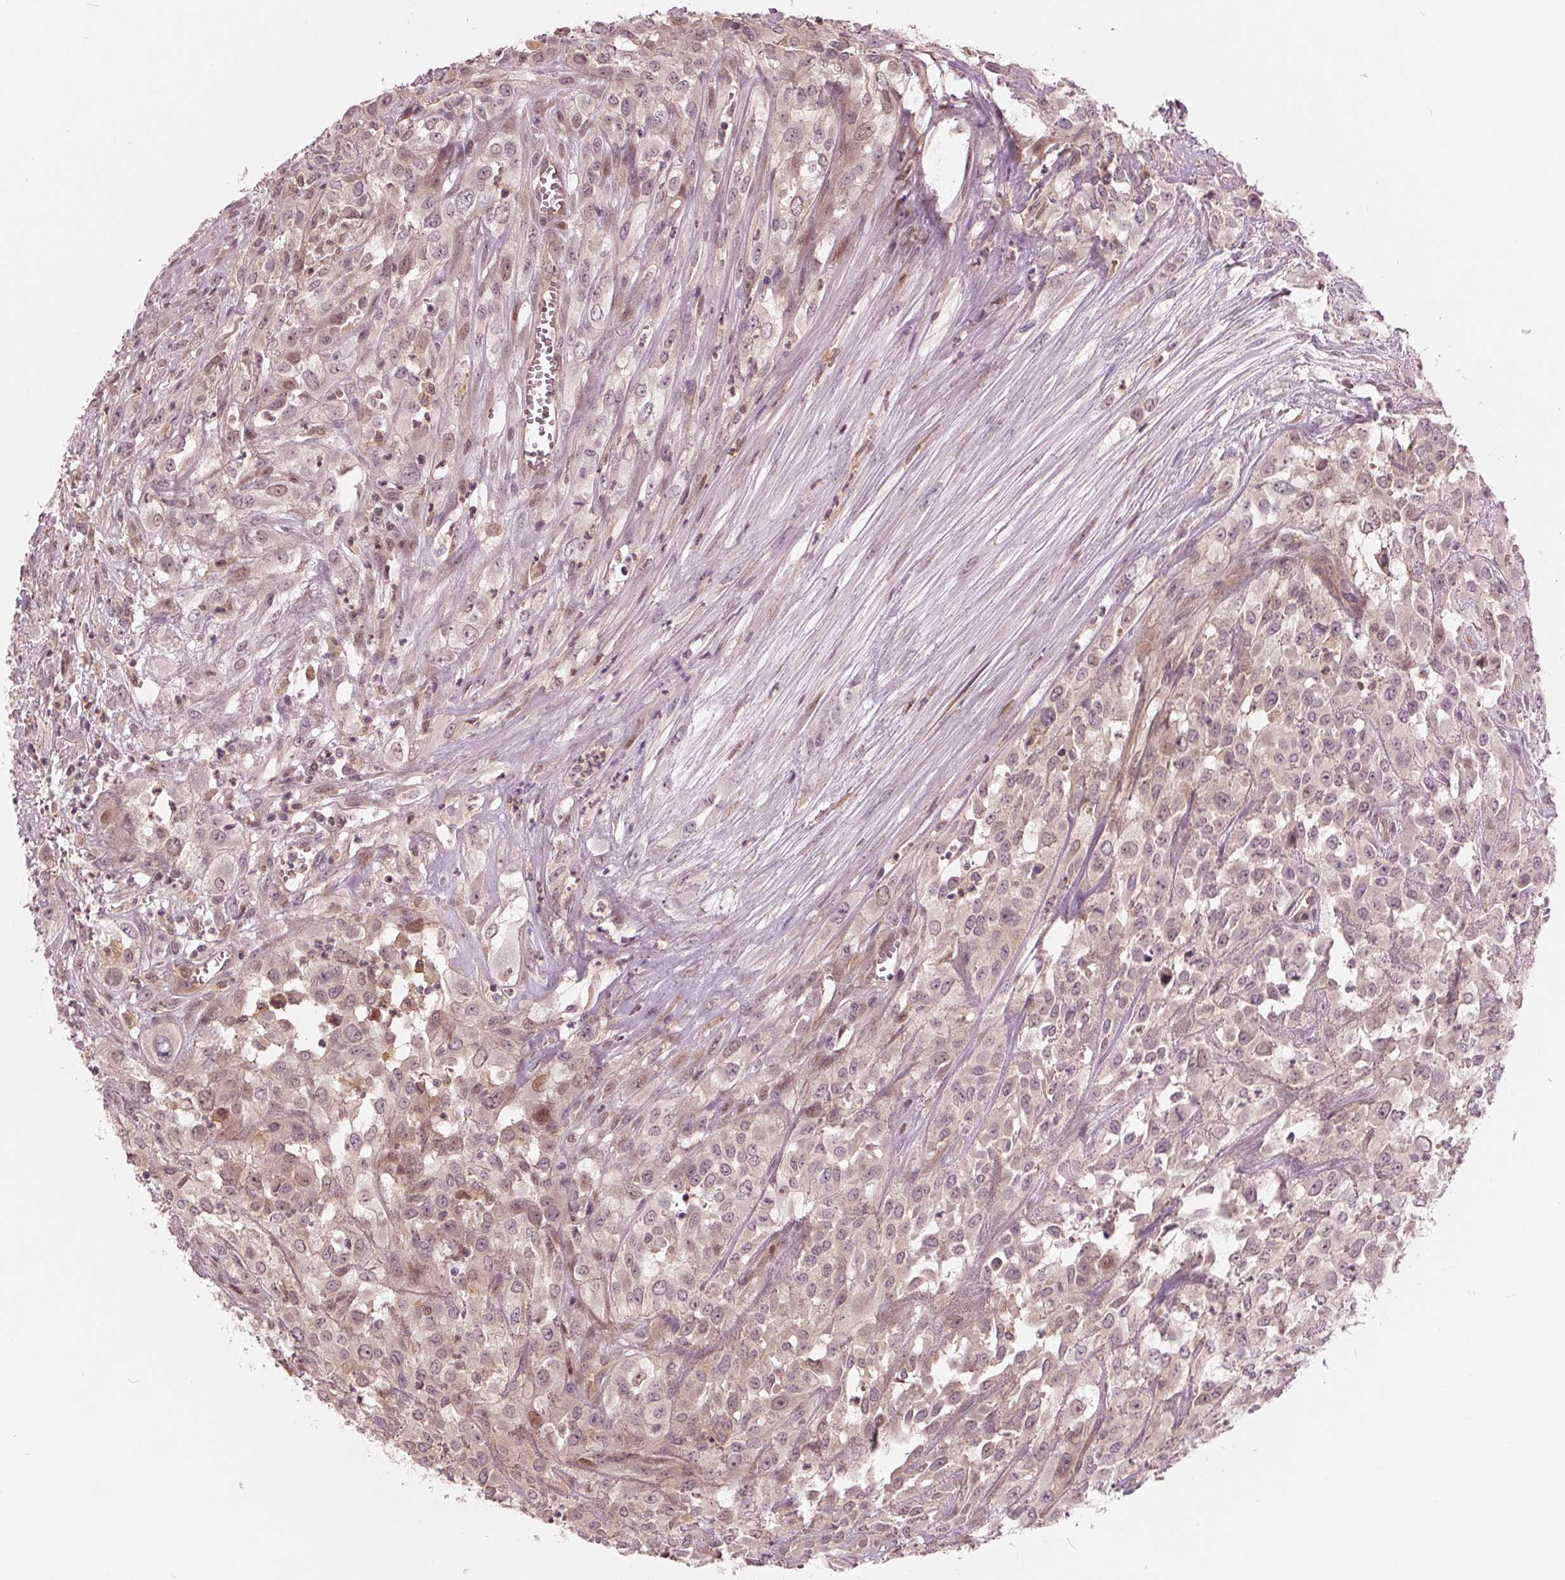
{"staining": {"intensity": "moderate", "quantity": "<25%", "location": "nuclear"}, "tissue": "urothelial cancer", "cell_type": "Tumor cells", "image_type": "cancer", "snomed": [{"axis": "morphology", "description": "Urothelial carcinoma, High grade"}, {"axis": "topography", "description": "Urinary bladder"}], "caption": "Immunohistochemistry (IHC) of urothelial cancer demonstrates low levels of moderate nuclear positivity in about <25% of tumor cells.", "gene": "TXNIP", "patient": {"sex": "male", "age": 67}}